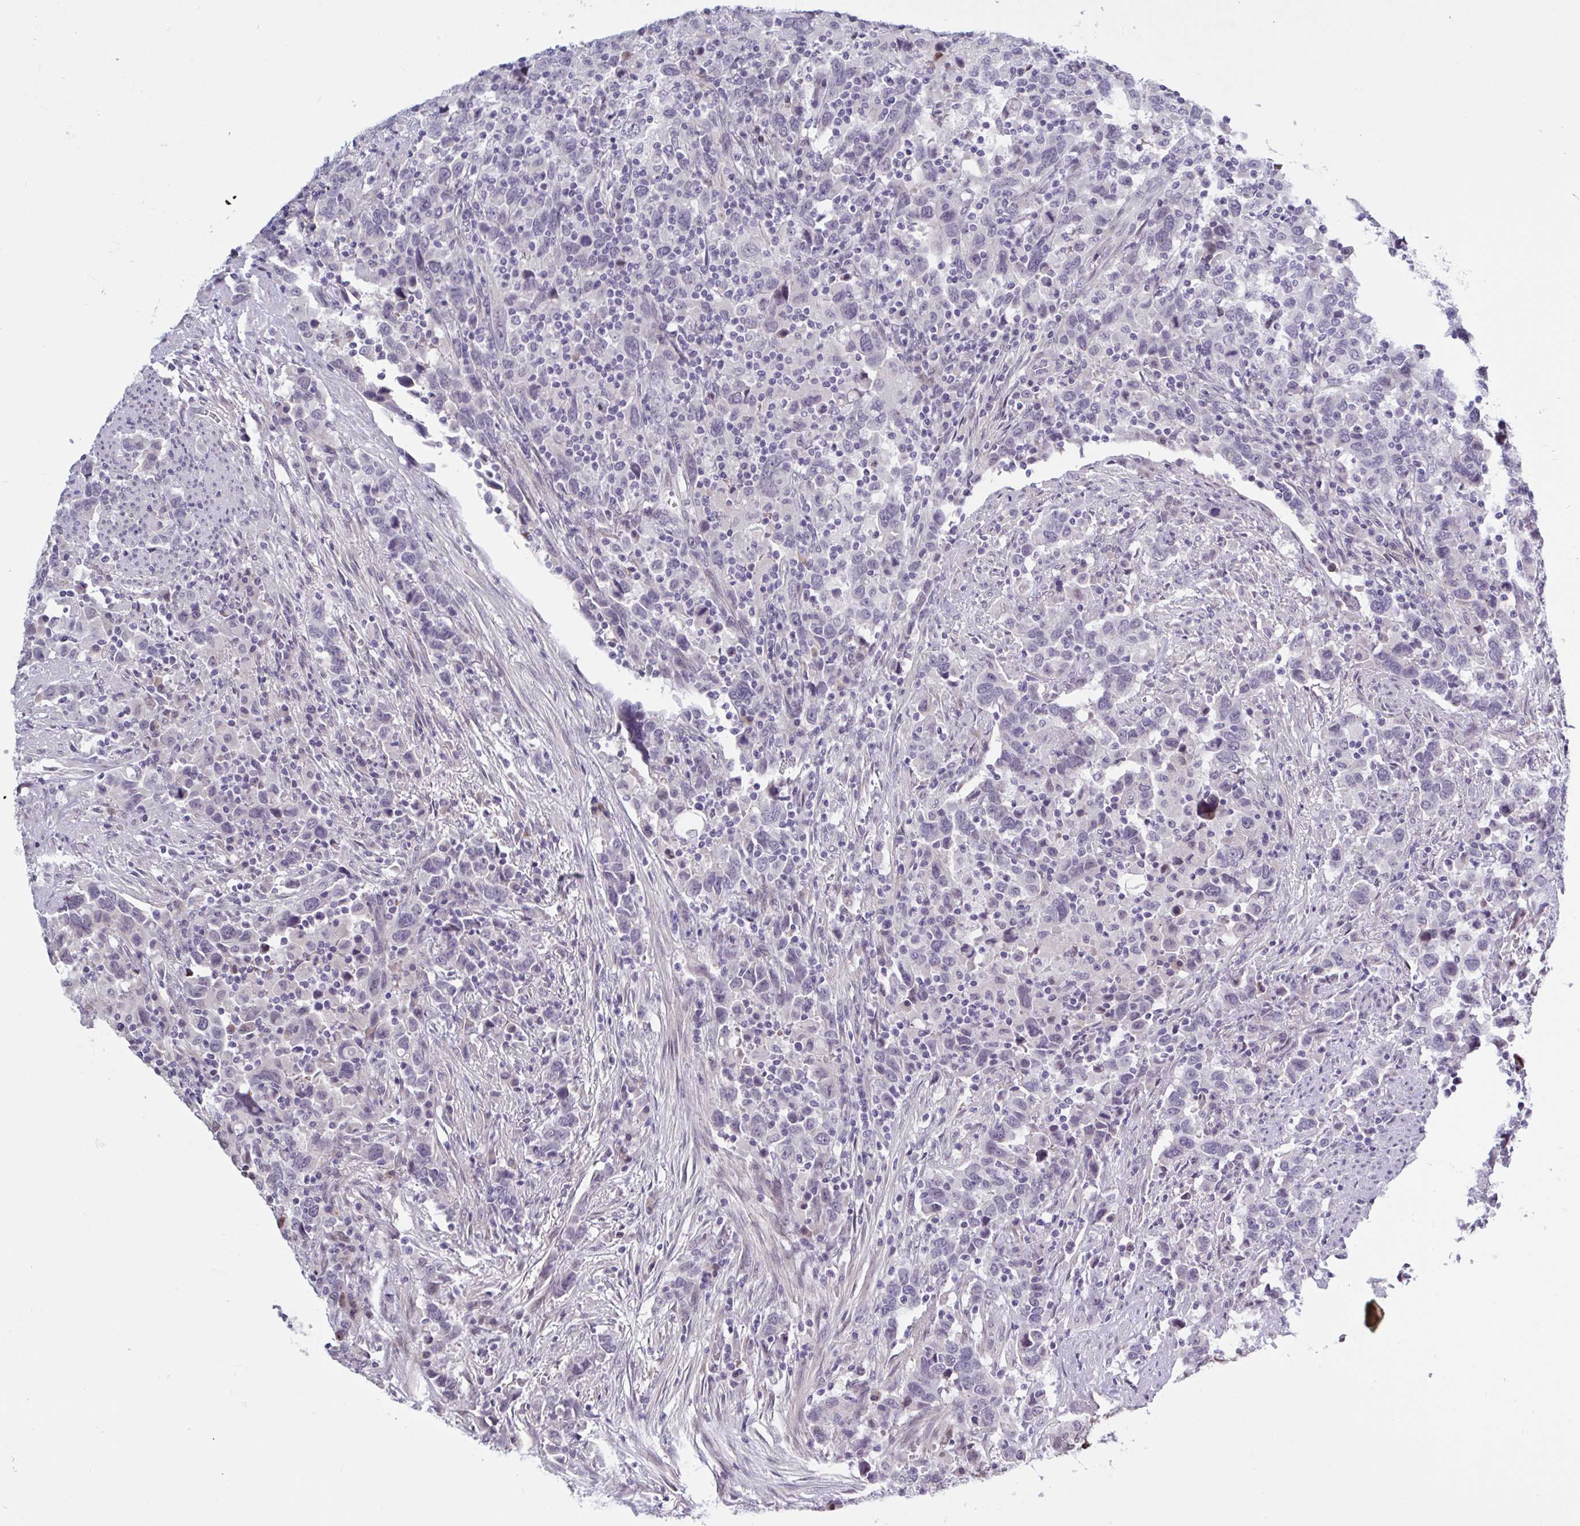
{"staining": {"intensity": "negative", "quantity": "none", "location": "none"}, "tissue": "urothelial cancer", "cell_type": "Tumor cells", "image_type": "cancer", "snomed": [{"axis": "morphology", "description": "Urothelial carcinoma, High grade"}, {"axis": "topography", "description": "Urinary bladder"}], "caption": "DAB immunohistochemical staining of high-grade urothelial carcinoma exhibits no significant staining in tumor cells.", "gene": "TCEAL8", "patient": {"sex": "male", "age": 61}}